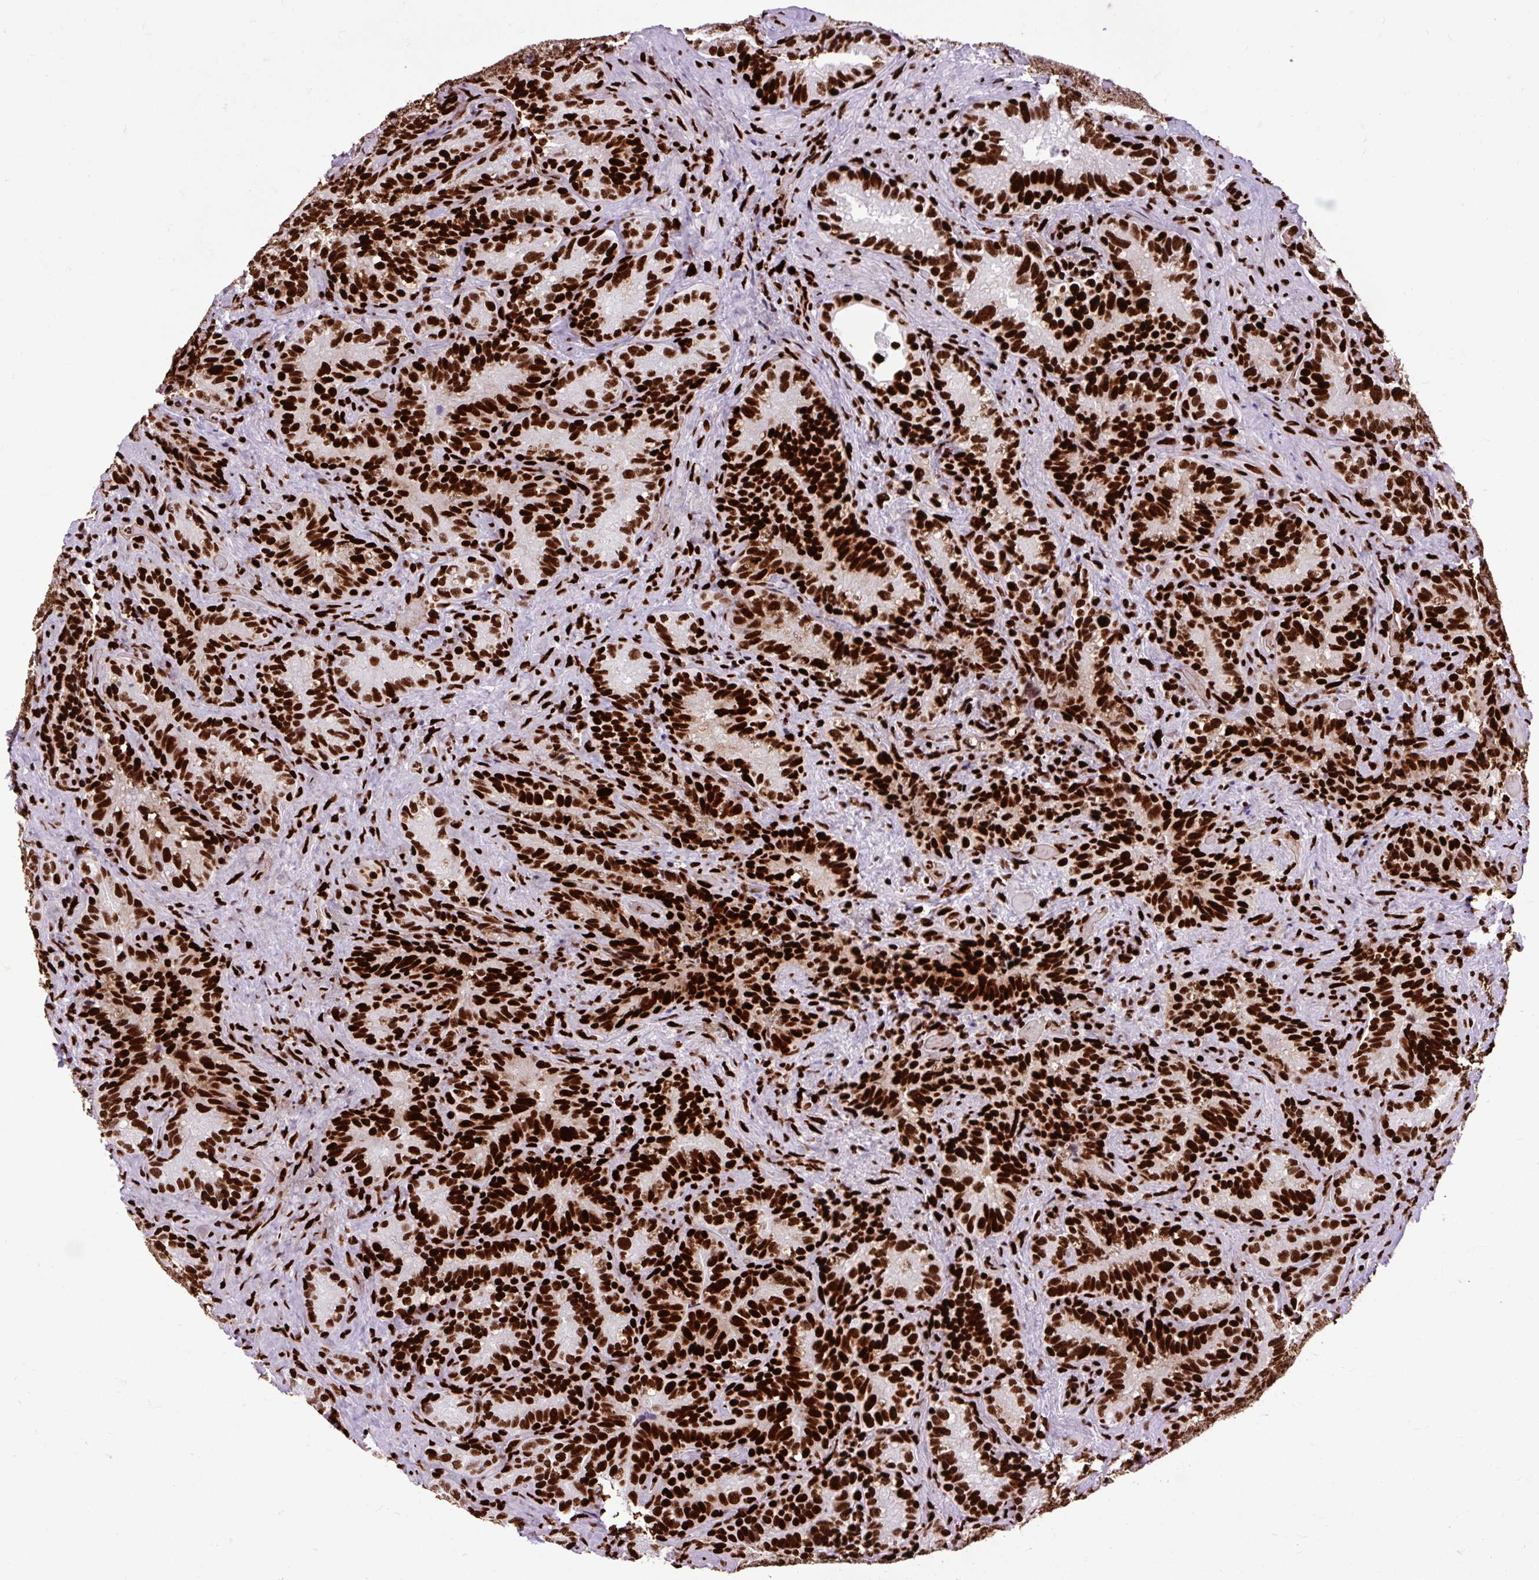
{"staining": {"intensity": "strong", "quantity": ">75%", "location": "nuclear"}, "tissue": "seminal vesicle", "cell_type": "Glandular cells", "image_type": "normal", "snomed": [{"axis": "morphology", "description": "Normal tissue, NOS"}, {"axis": "topography", "description": "Seminal veicle"}], "caption": "DAB immunohistochemical staining of unremarkable seminal vesicle demonstrates strong nuclear protein positivity in approximately >75% of glandular cells. The staining was performed using DAB to visualize the protein expression in brown, while the nuclei were stained in blue with hematoxylin (Magnification: 20x).", "gene": "FUS", "patient": {"sex": "male", "age": 68}}